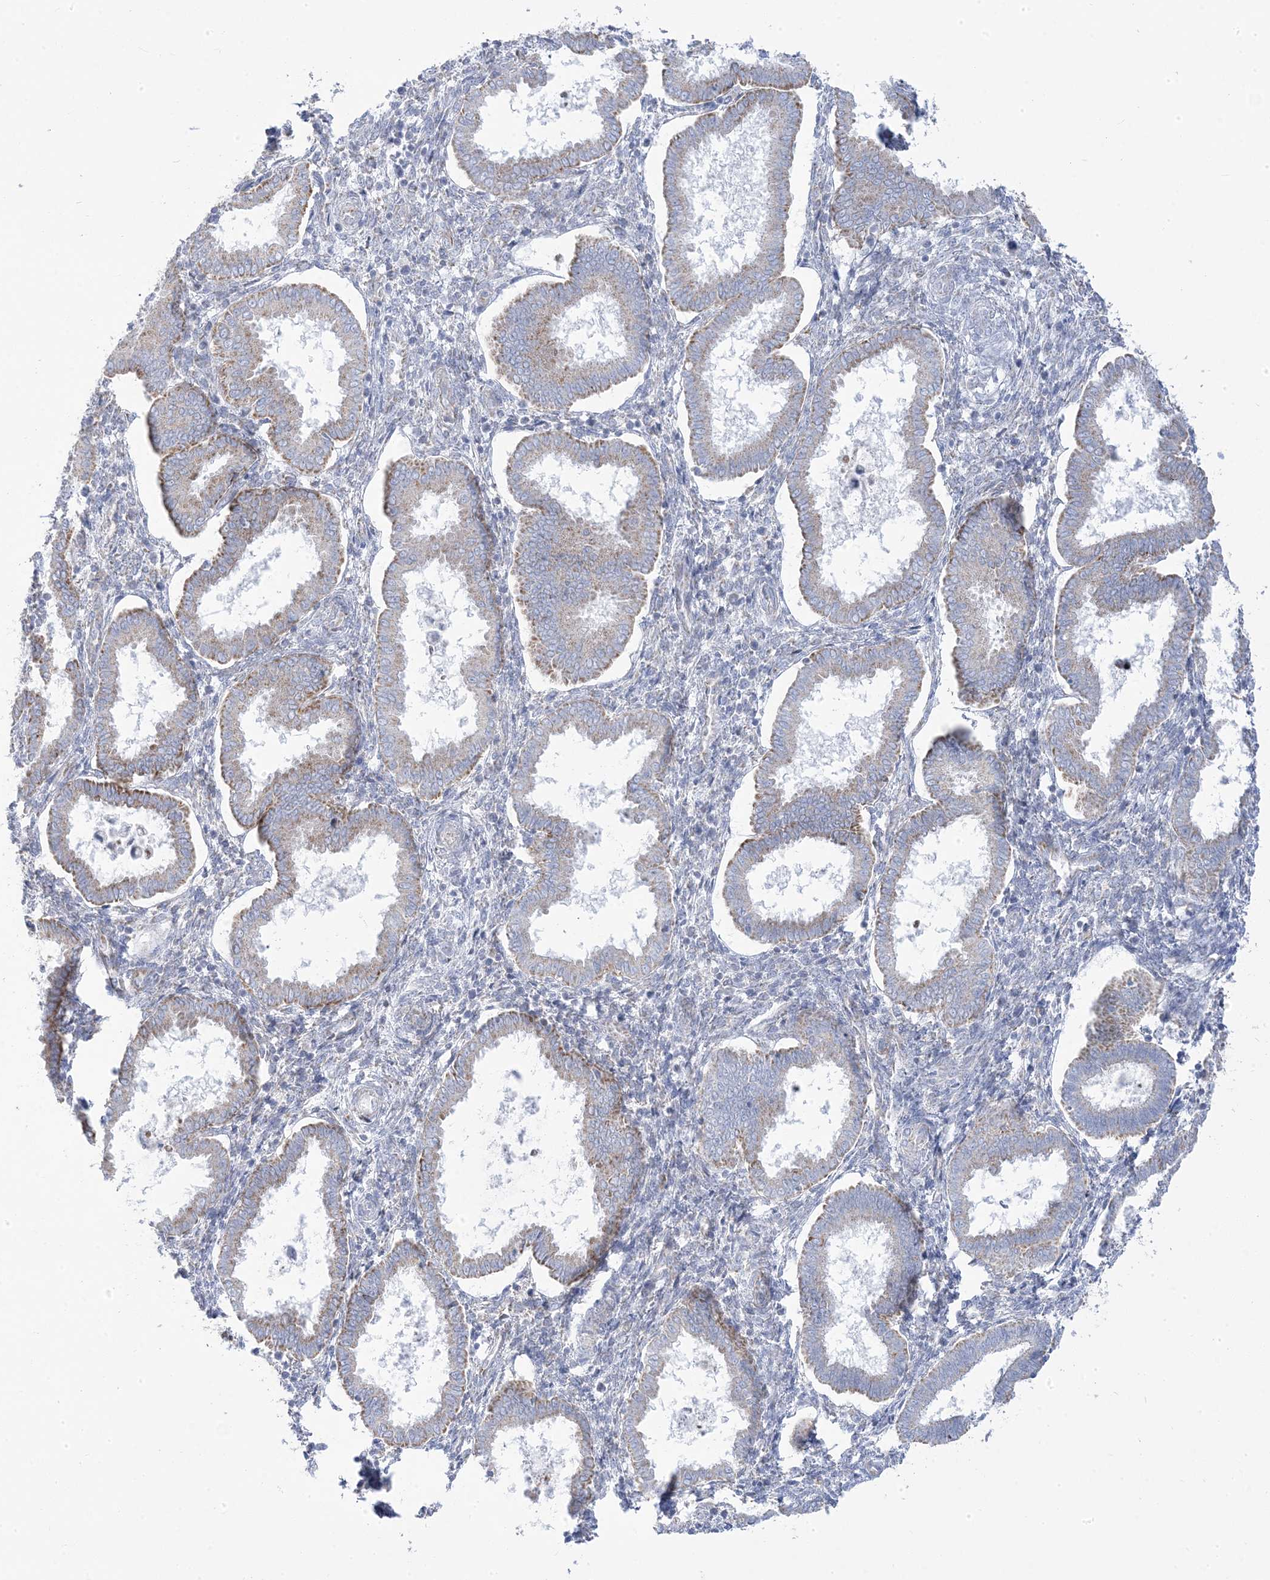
{"staining": {"intensity": "negative", "quantity": "none", "location": "none"}, "tissue": "endometrium", "cell_type": "Cells in endometrial stroma", "image_type": "normal", "snomed": [{"axis": "morphology", "description": "Normal tissue, NOS"}, {"axis": "topography", "description": "Endometrium"}], "caption": "Immunohistochemistry (IHC) histopathology image of normal endometrium: human endometrium stained with DAB exhibits no significant protein expression in cells in endometrial stroma.", "gene": "PCCB", "patient": {"sex": "female", "age": 24}}